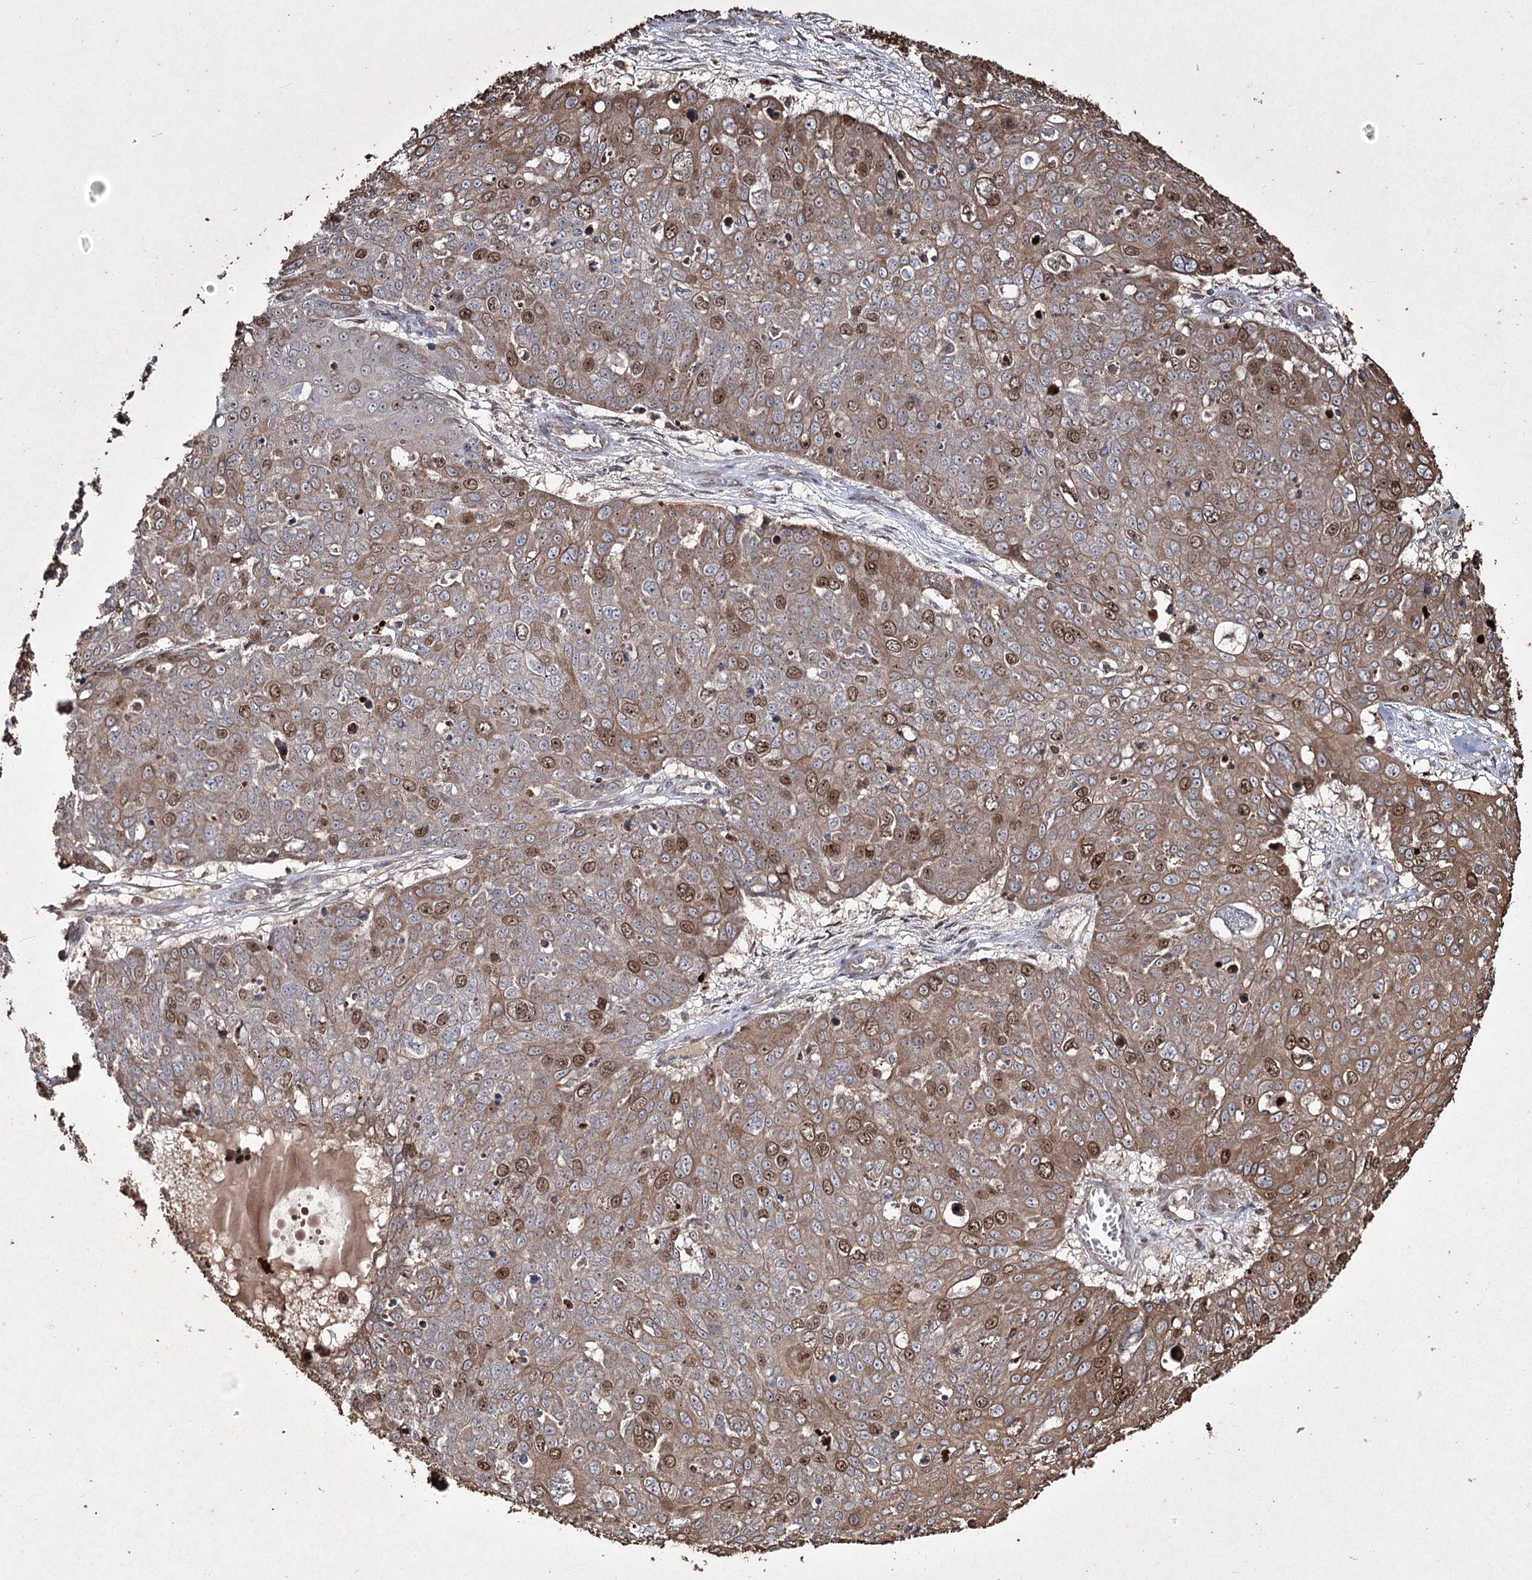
{"staining": {"intensity": "moderate", "quantity": "25%-75%", "location": "cytoplasmic/membranous,nuclear"}, "tissue": "skin cancer", "cell_type": "Tumor cells", "image_type": "cancer", "snomed": [{"axis": "morphology", "description": "Squamous cell carcinoma, NOS"}, {"axis": "topography", "description": "Skin"}], "caption": "Immunohistochemical staining of skin cancer (squamous cell carcinoma) shows medium levels of moderate cytoplasmic/membranous and nuclear expression in approximately 25%-75% of tumor cells.", "gene": "PRC1", "patient": {"sex": "male", "age": 71}}